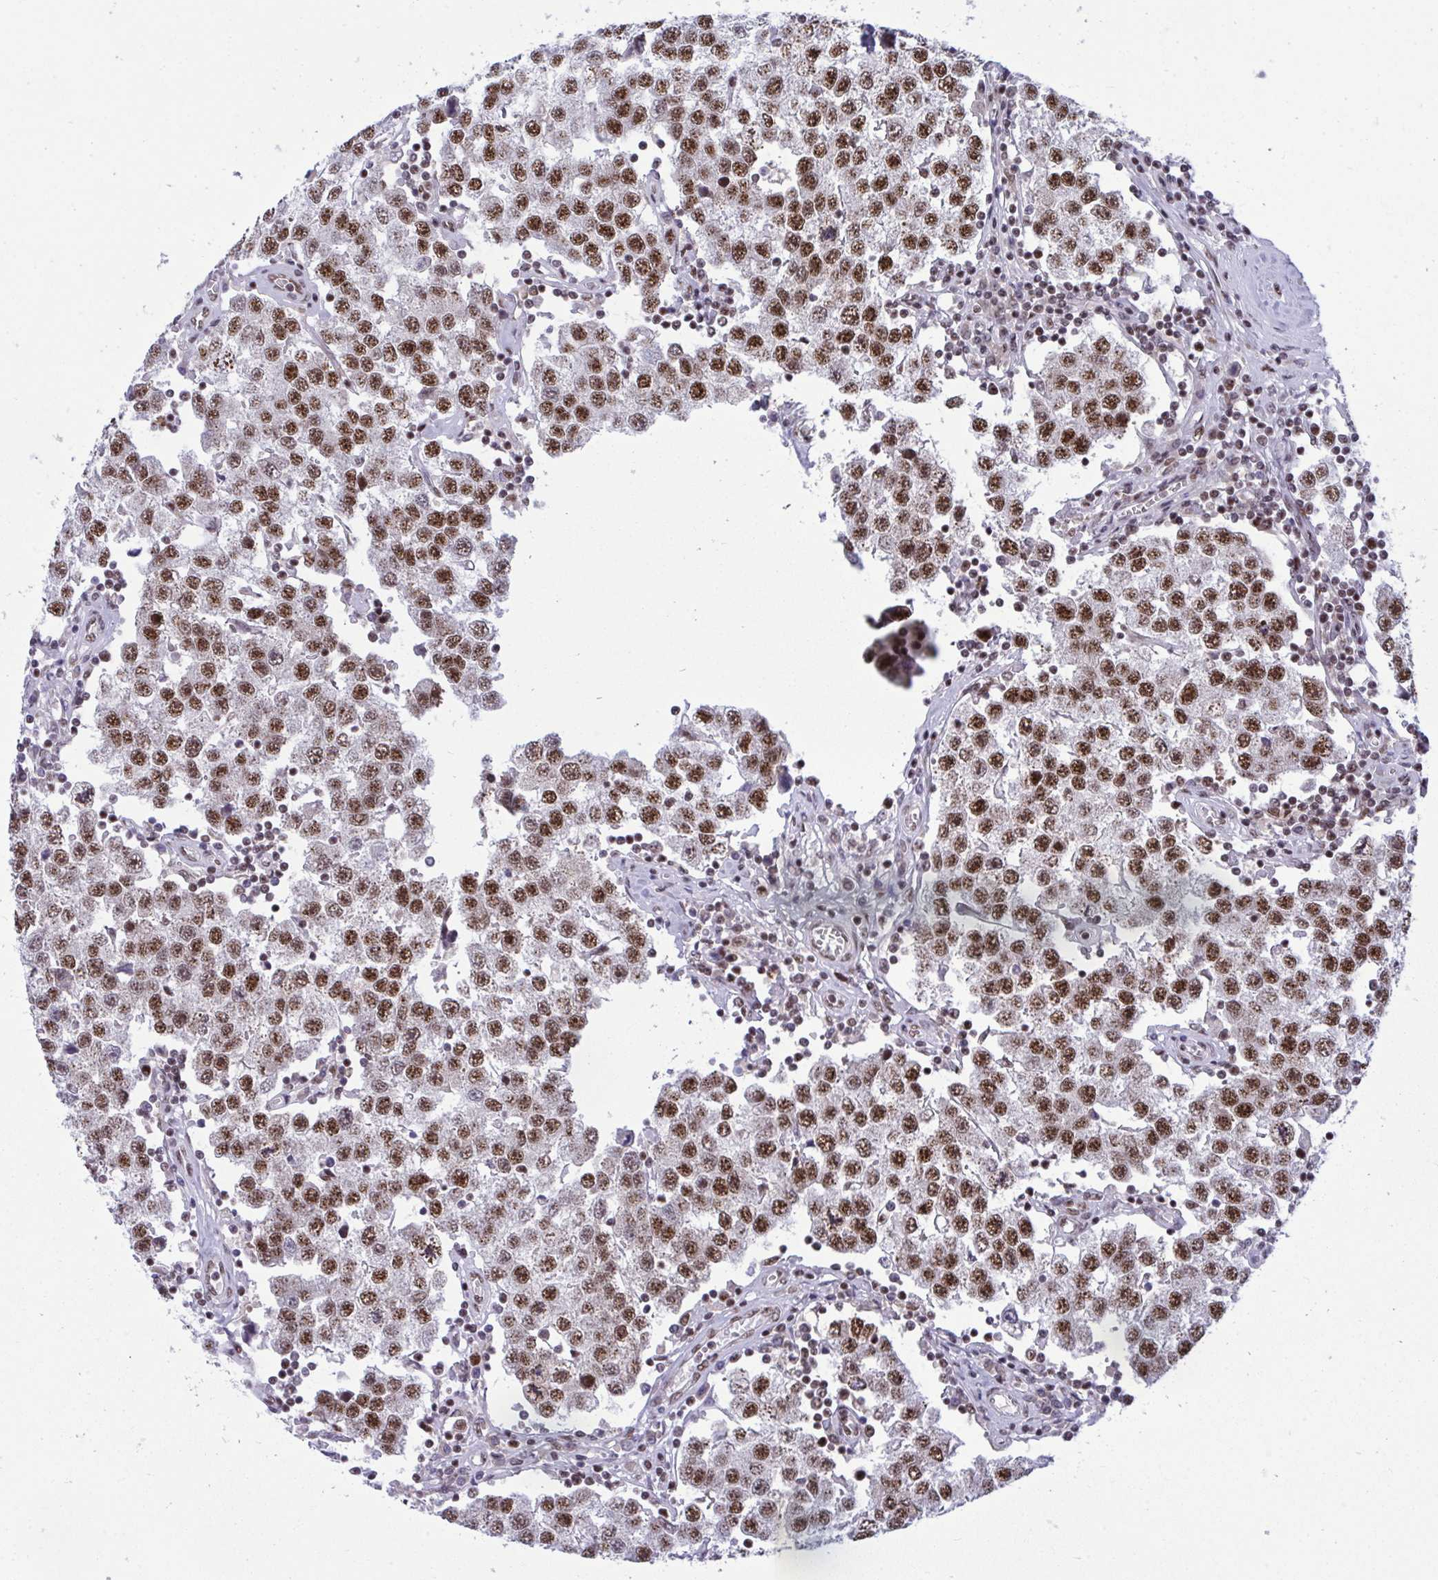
{"staining": {"intensity": "moderate", "quantity": ">75%", "location": "nuclear"}, "tissue": "testis cancer", "cell_type": "Tumor cells", "image_type": "cancer", "snomed": [{"axis": "morphology", "description": "Seminoma, NOS"}, {"axis": "topography", "description": "Testis"}], "caption": "Immunohistochemistry of human testis cancer (seminoma) demonstrates medium levels of moderate nuclear expression in about >75% of tumor cells.", "gene": "WBP11", "patient": {"sex": "male", "age": 34}}